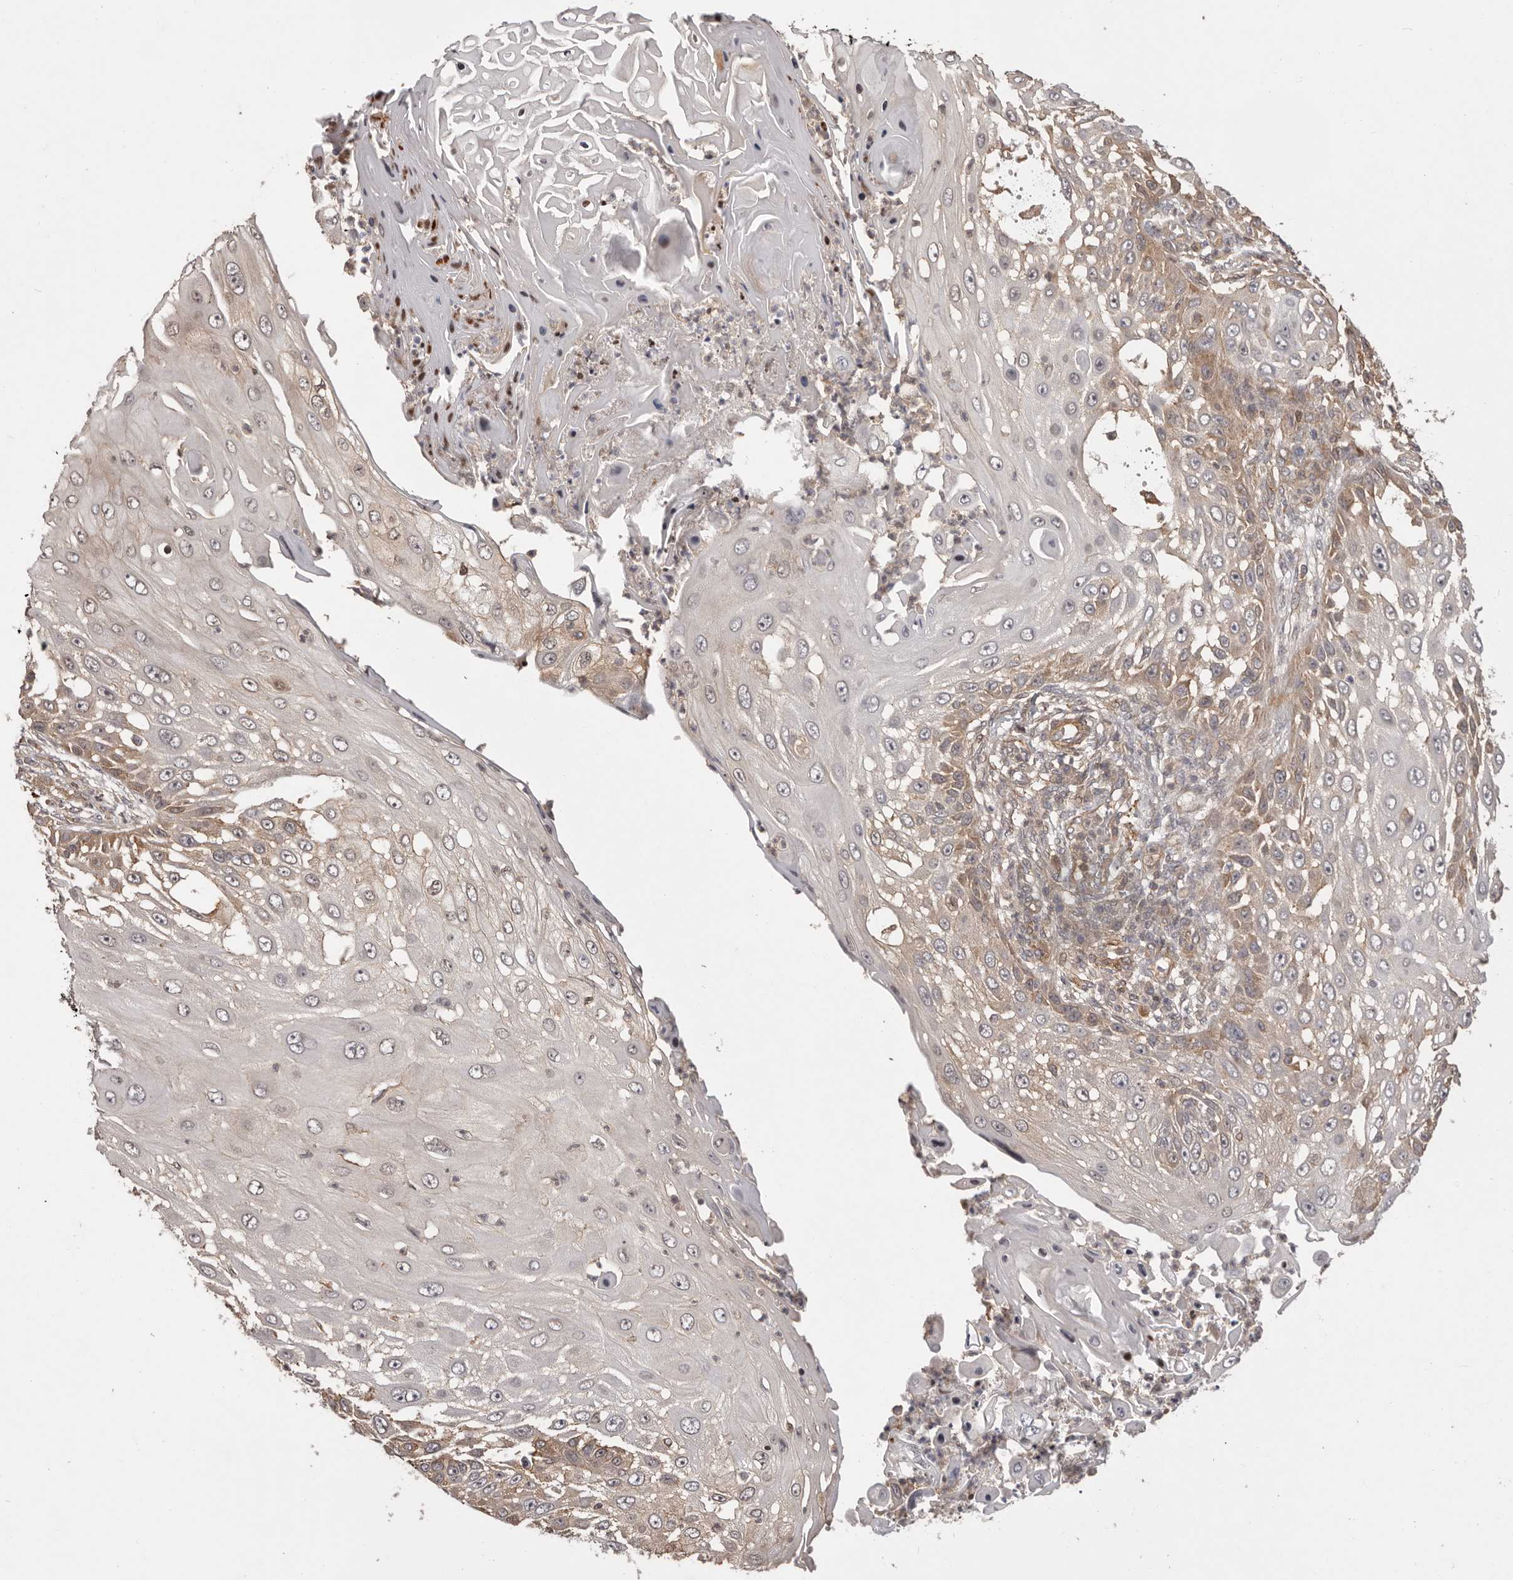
{"staining": {"intensity": "weak", "quantity": "25%-75%", "location": "cytoplasmic/membranous"}, "tissue": "skin cancer", "cell_type": "Tumor cells", "image_type": "cancer", "snomed": [{"axis": "morphology", "description": "Squamous cell carcinoma, NOS"}, {"axis": "topography", "description": "Skin"}], "caption": "DAB (3,3'-diaminobenzidine) immunohistochemical staining of human skin cancer demonstrates weak cytoplasmic/membranous protein staining in approximately 25%-75% of tumor cells. (IHC, brightfield microscopy, high magnification).", "gene": "NFKBIA", "patient": {"sex": "female", "age": 44}}